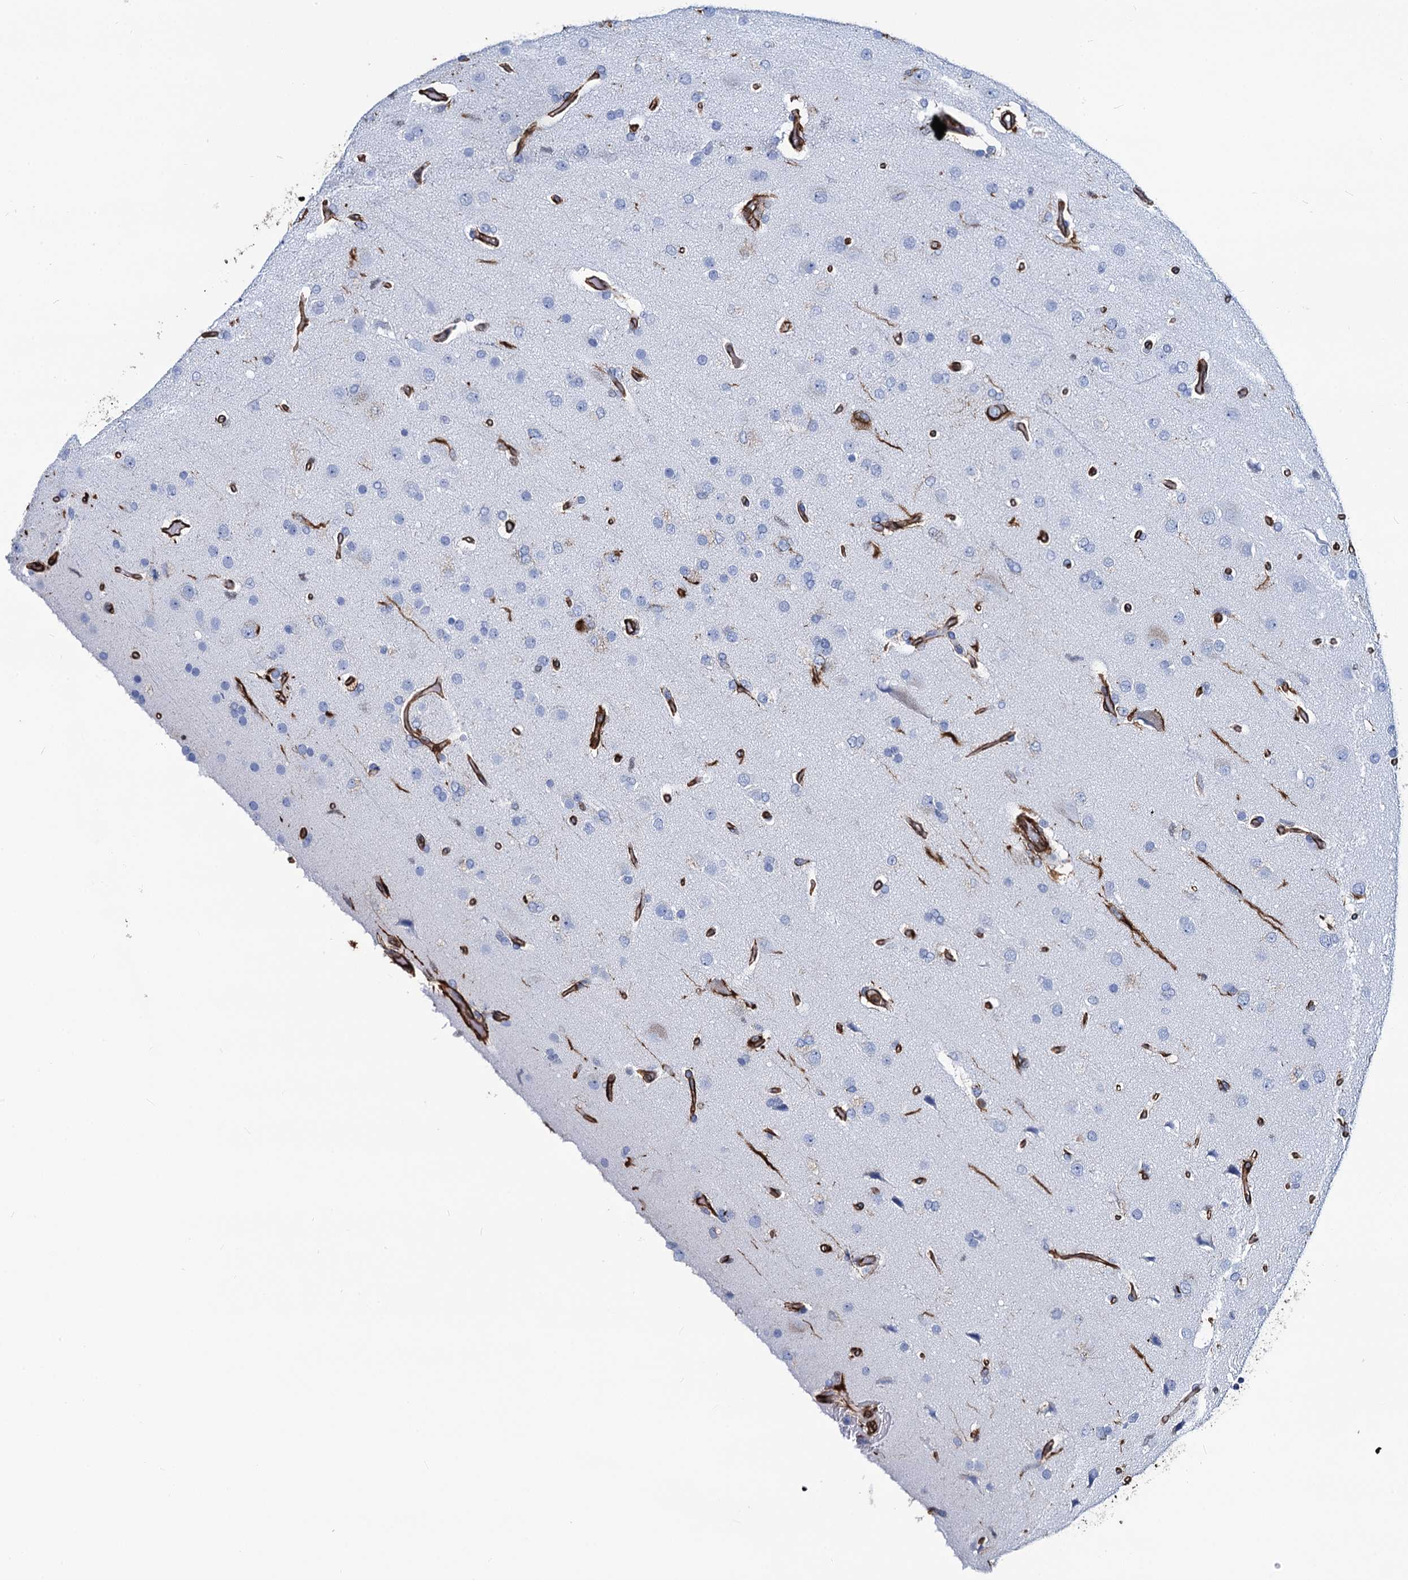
{"staining": {"intensity": "negative", "quantity": "none", "location": "none"}, "tissue": "glioma", "cell_type": "Tumor cells", "image_type": "cancer", "snomed": [{"axis": "morphology", "description": "Glioma, malignant, High grade"}, {"axis": "topography", "description": "Brain"}], "caption": "Tumor cells are negative for protein expression in human glioma.", "gene": "PGM2", "patient": {"sex": "female", "age": 74}}